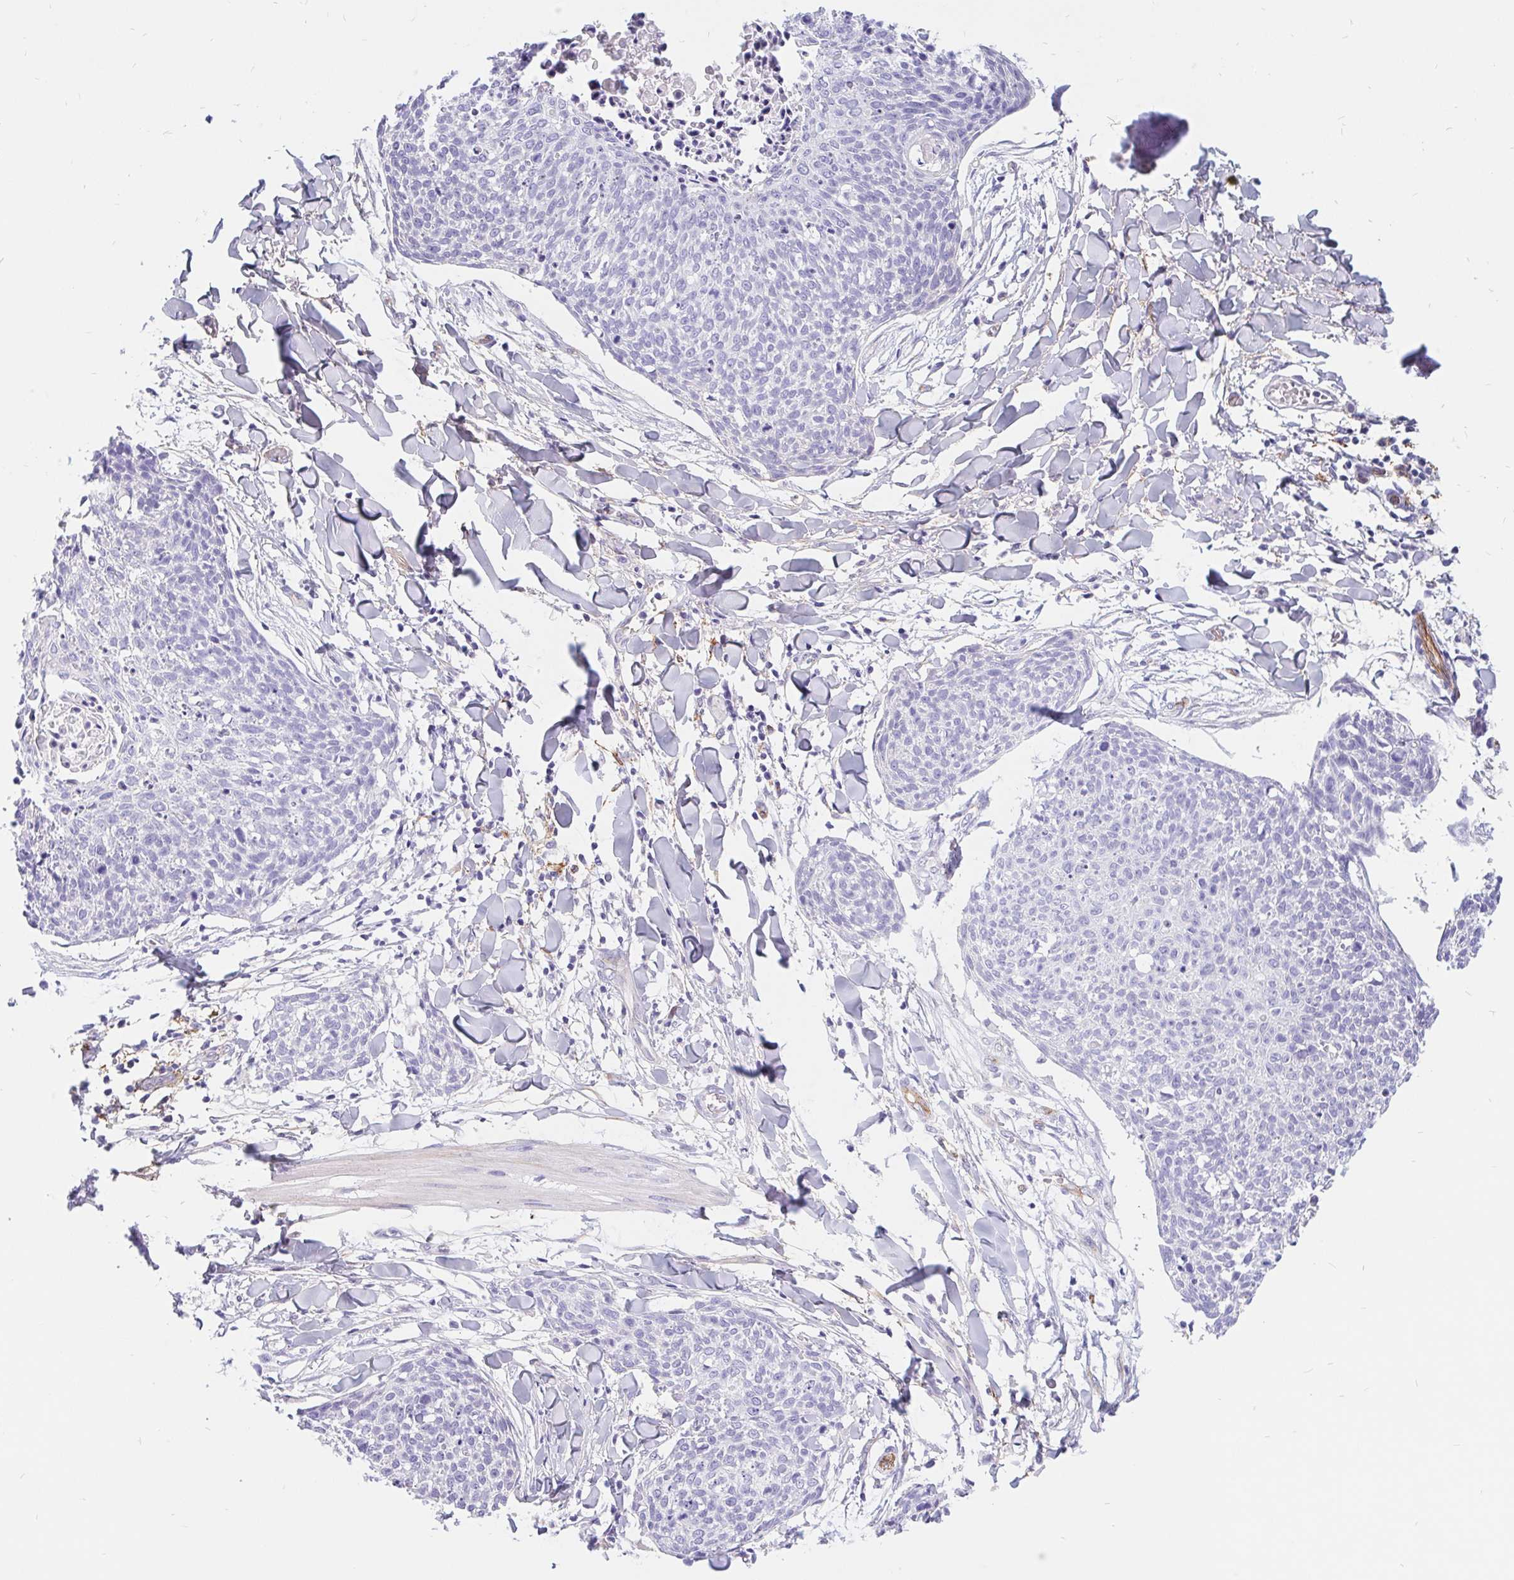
{"staining": {"intensity": "negative", "quantity": "none", "location": "none"}, "tissue": "skin cancer", "cell_type": "Tumor cells", "image_type": "cancer", "snomed": [{"axis": "morphology", "description": "Squamous cell carcinoma, NOS"}, {"axis": "topography", "description": "Skin"}, {"axis": "topography", "description": "Vulva"}], "caption": "Tumor cells show no significant protein expression in skin squamous cell carcinoma. (DAB IHC visualized using brightfield microscopy, high magnification).", "gene": "LIMCH1", "patient": {"sex": "female", "age": 75}}